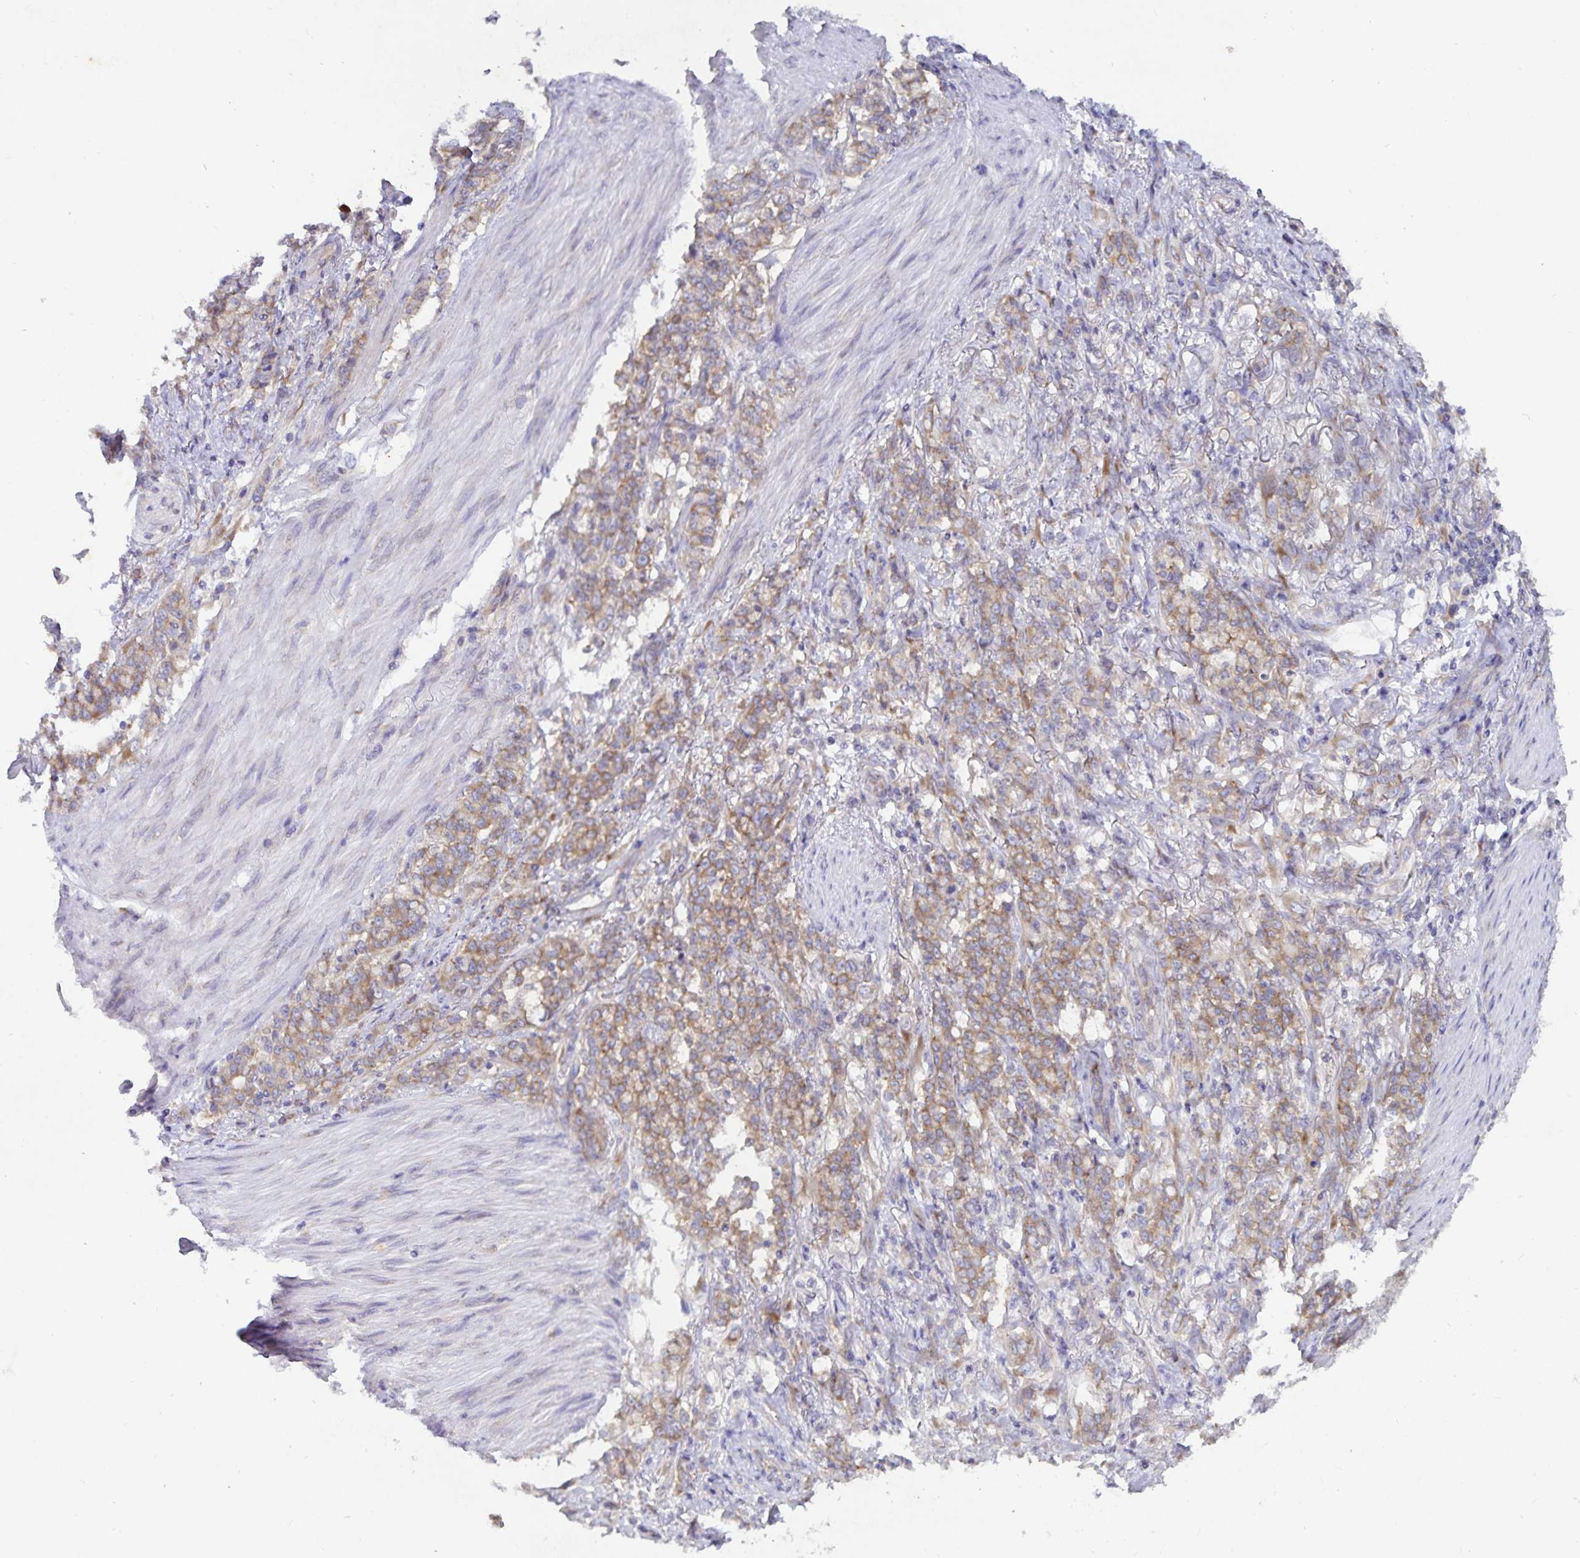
{"staining": {"intensity": "weak", "quantity": ">75%", "location": "cytoplasmic/membranous"}, "tissue": "stomach cancer", "cell_type": "Tumor cells", "image_type": "cancer", "snomed": [{"axis": "morphology", "description": "Adenocarcinoma, NOS"}, {"axis": "topography", "description": "Stomach"}], "caption": "This image shows IHC staining of human adenocarcinoma (stomach), with low weak cytoplasmic/membranous expression in approximately >75% of tumor cells.", "gene": "FAM120A", "patient": {"sex": "female", "age": 79}}